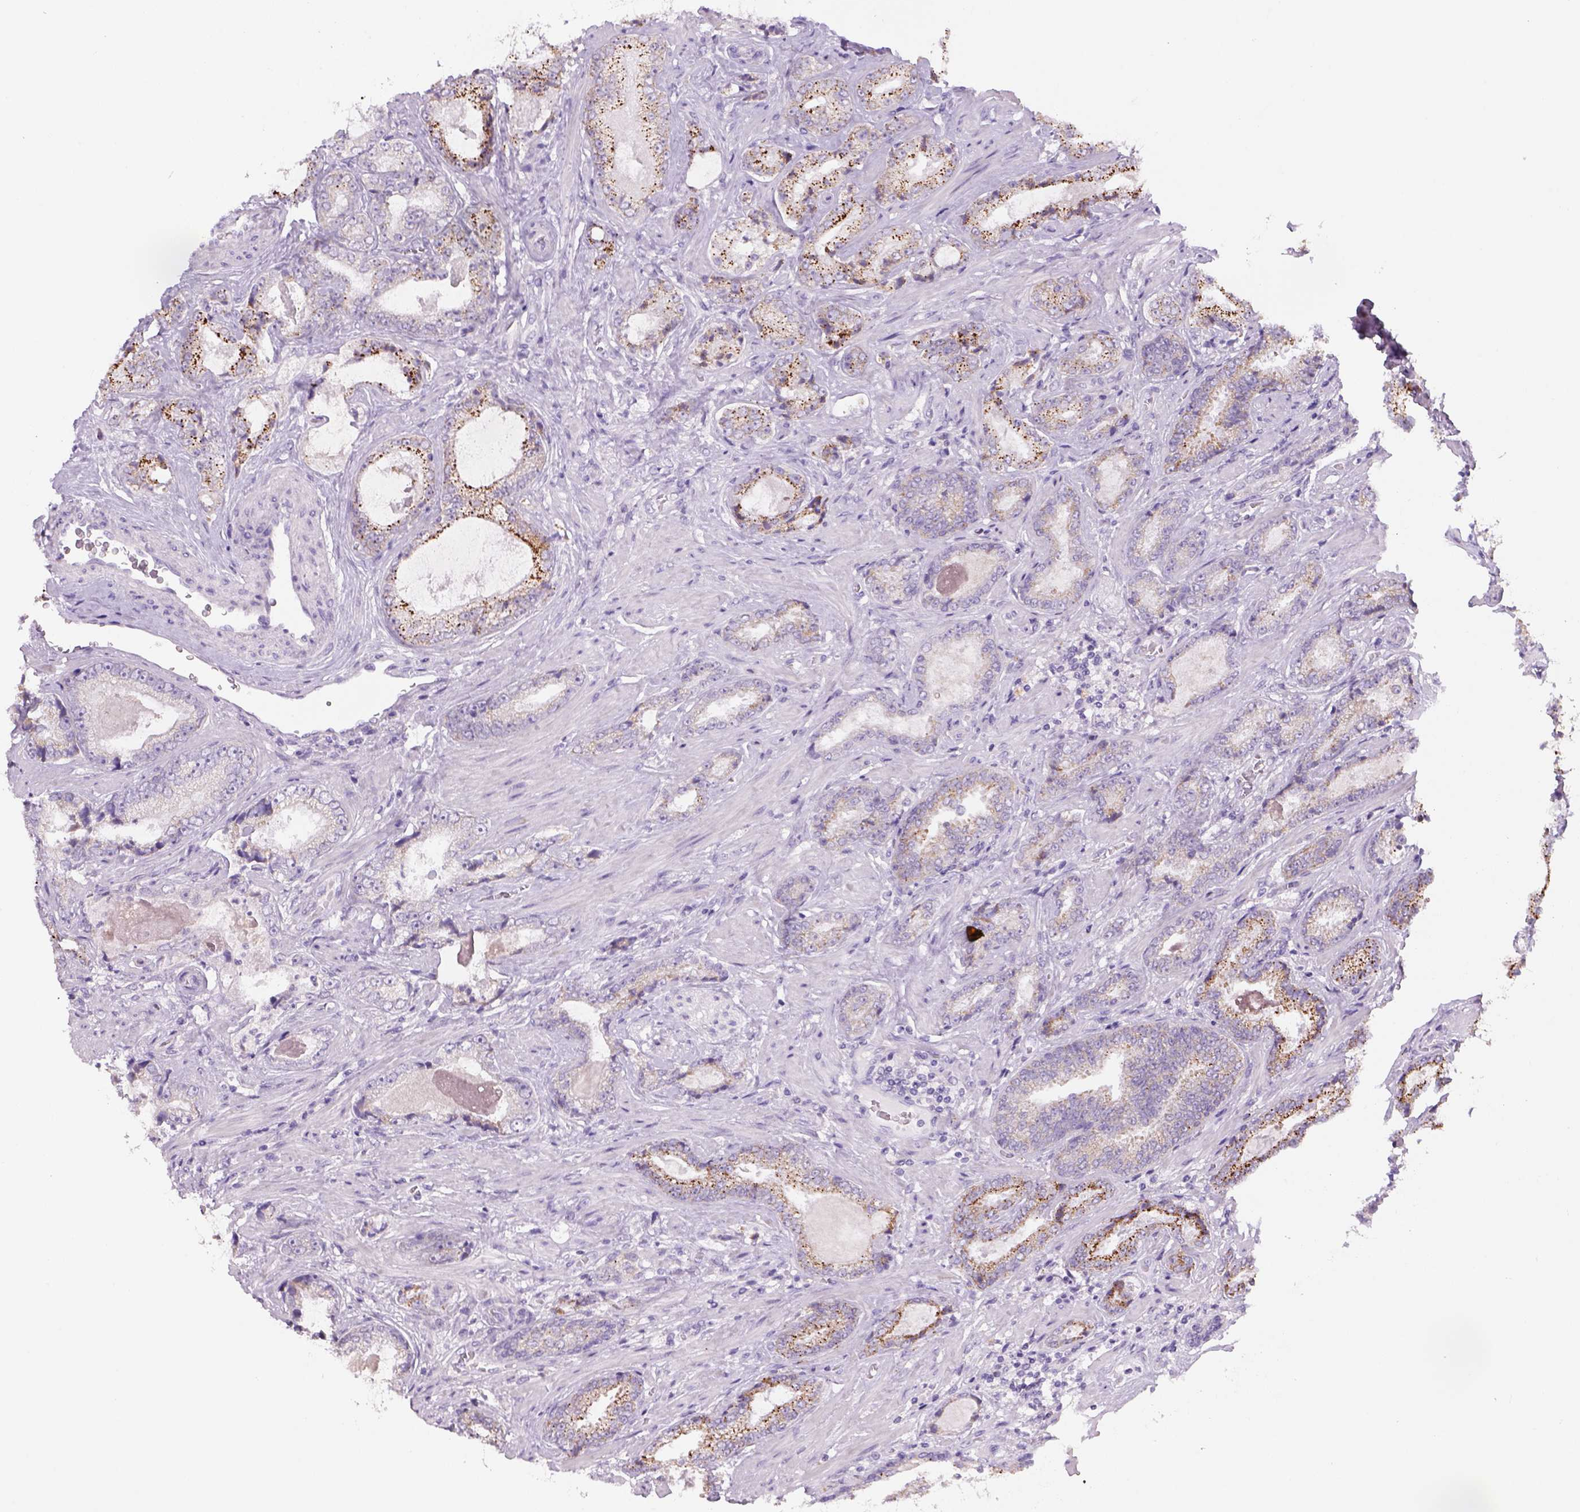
{"staining": {"intensity": "moderate", "quantity": "<25%", "location": "cytoplasmic/membranous"}, "tissue": "prostate cancer", "cell_type": "Tumor cells", "image_type": "cancer", "snomed": [{"axis": "morphology", "description": "Adenocarcinoma, Low grade"}, {"axis": "topography", "description": "Prostate"}], "caption": "IHC photomicrograph of prostate cancer (adenocarcinoma (low-grade)) stained for a protein (brown), which demonstrates low levels of moderate cytoplasmic/membranous positivity in about <25% of tumor cells.", "gene": "ADGRV1", "patient": {"sex": "male", "age": 61}}